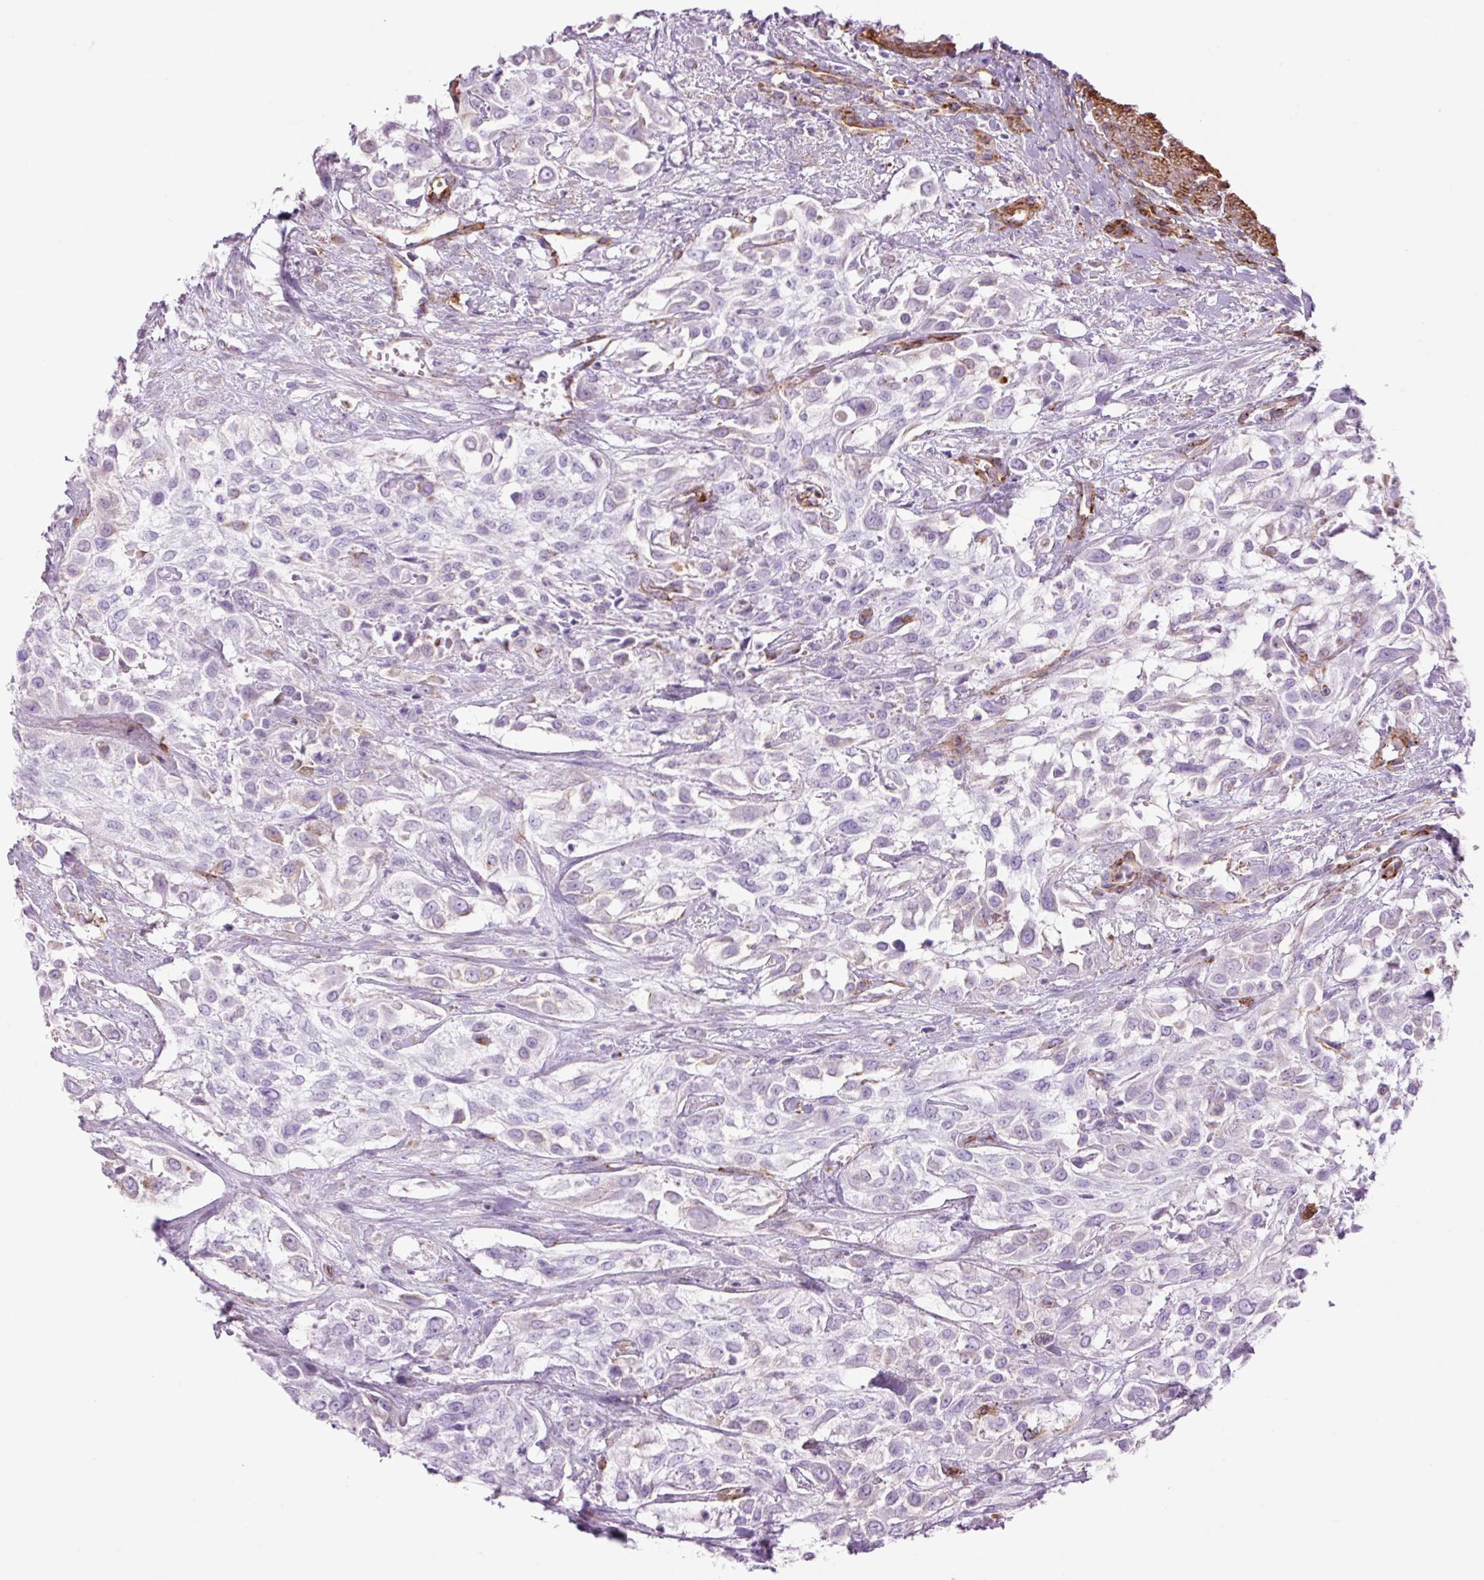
{"staining": {"intensity": "strong", "quantity": "<25%", "location": "cytoplasmic/membranous"}, "tissue": "urothelial cancer", "cell_type": "Tumor cells", "image_type": "cancer", "snomed": [{"axis": "morphology", "description": "Urothelial carcinoma, High grade"}, {"axis": "topography", "description": "Urinary bladder"}], "caption": "IHC photomicrograph of human urothelial carcinoma (high-grade) stained for a protein (brown), which demonstrates medium levels of strong cytoplasmic/membranous expression in approximately <25% of tumor cells.", "gene": "CAV1", "patient": {"sex": "male", "age": 57}}